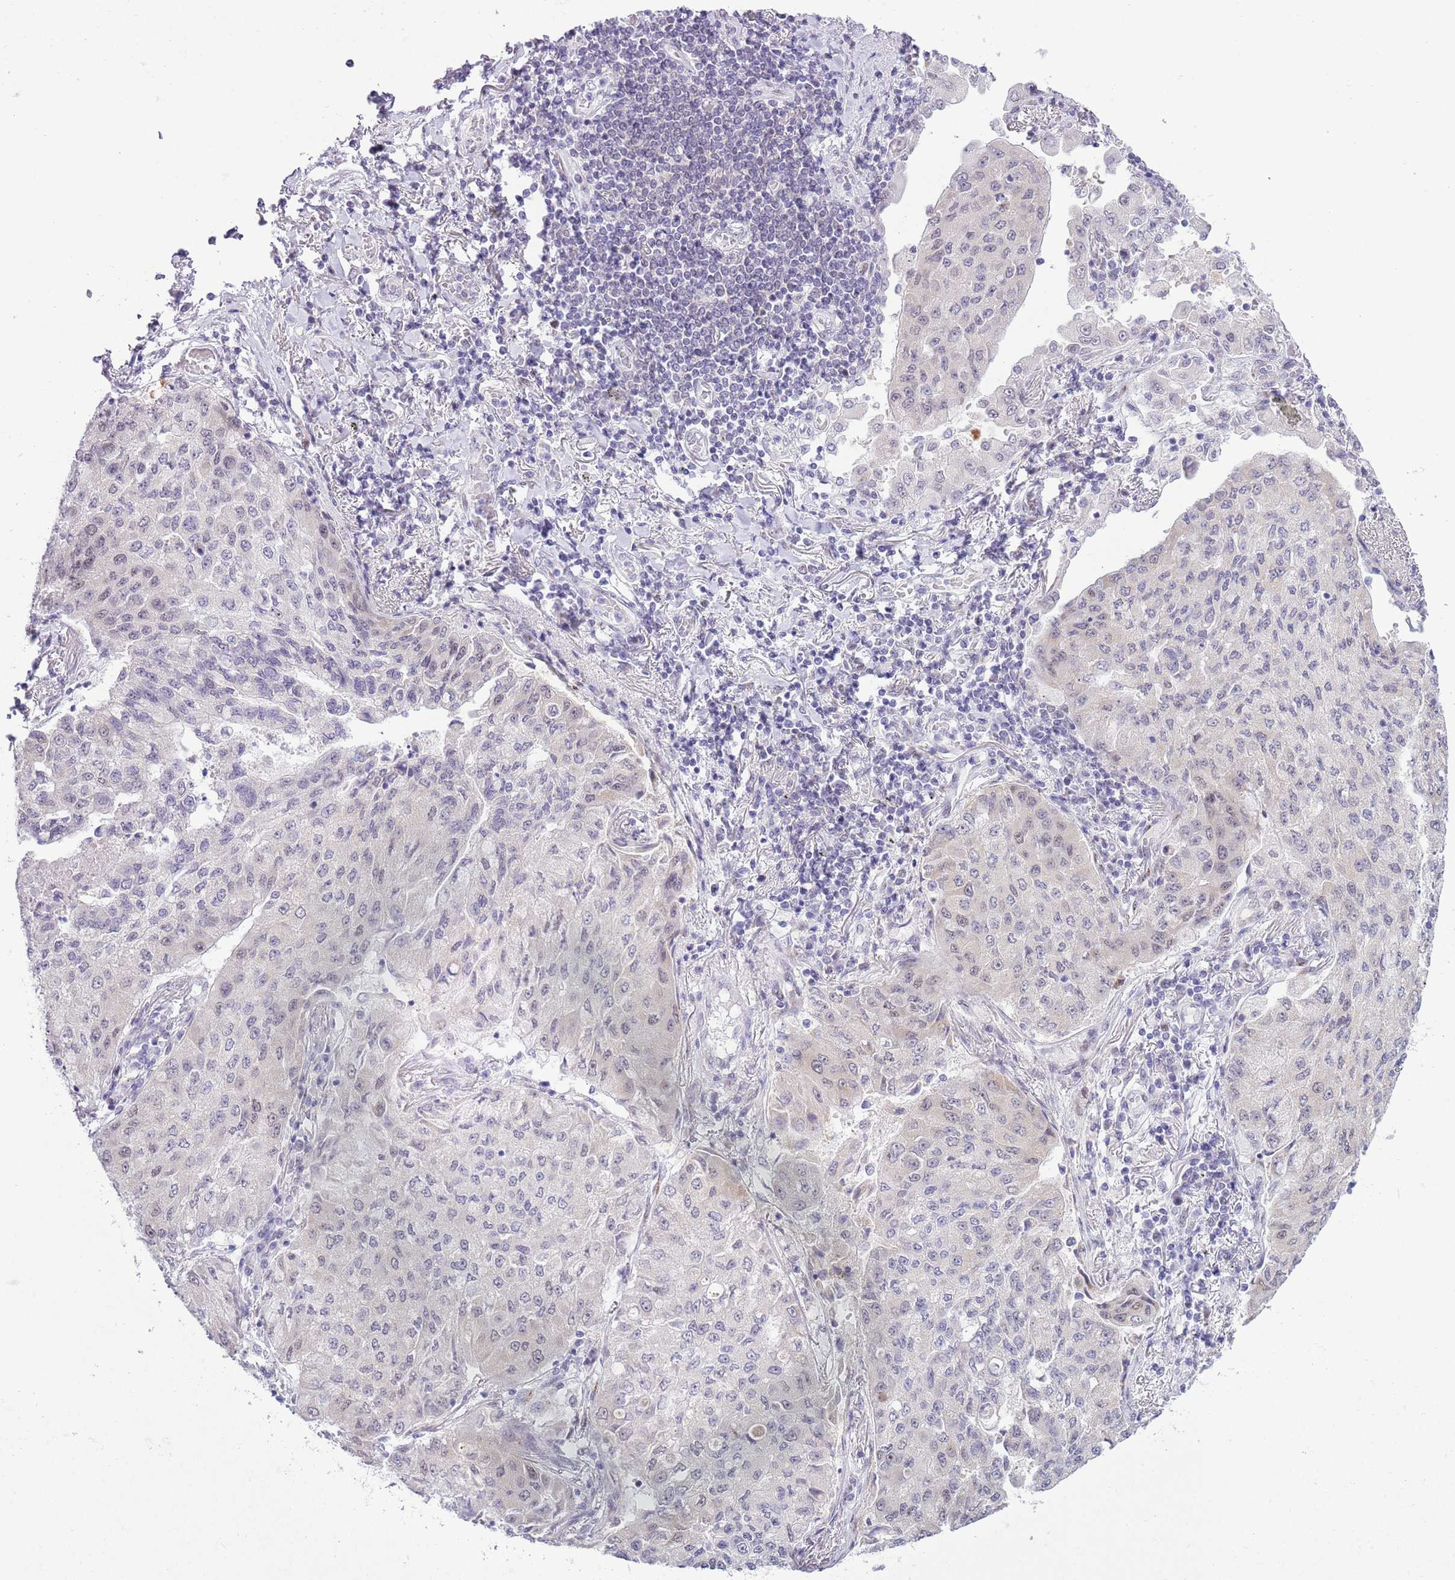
{"staining": {"intensity": "negative", "quantity": "none", "location": "none"}, "tissue": "lung cancer", "cell_type": "Tumor cells", "image_type": "cancer", "snomed": [{"axis": "morphology", "description": "Squamous cell carcinoma, NOS"}, {"axis": "topography", "description": "Lung"}], "caption": "The immunohistochemistry photomicrograph has no significant positivity in tumor cells of squamous cell carcinoma (lung) tissue.", "gene": "ZNF576", "patient": {"sex": "male", "age": 74}}